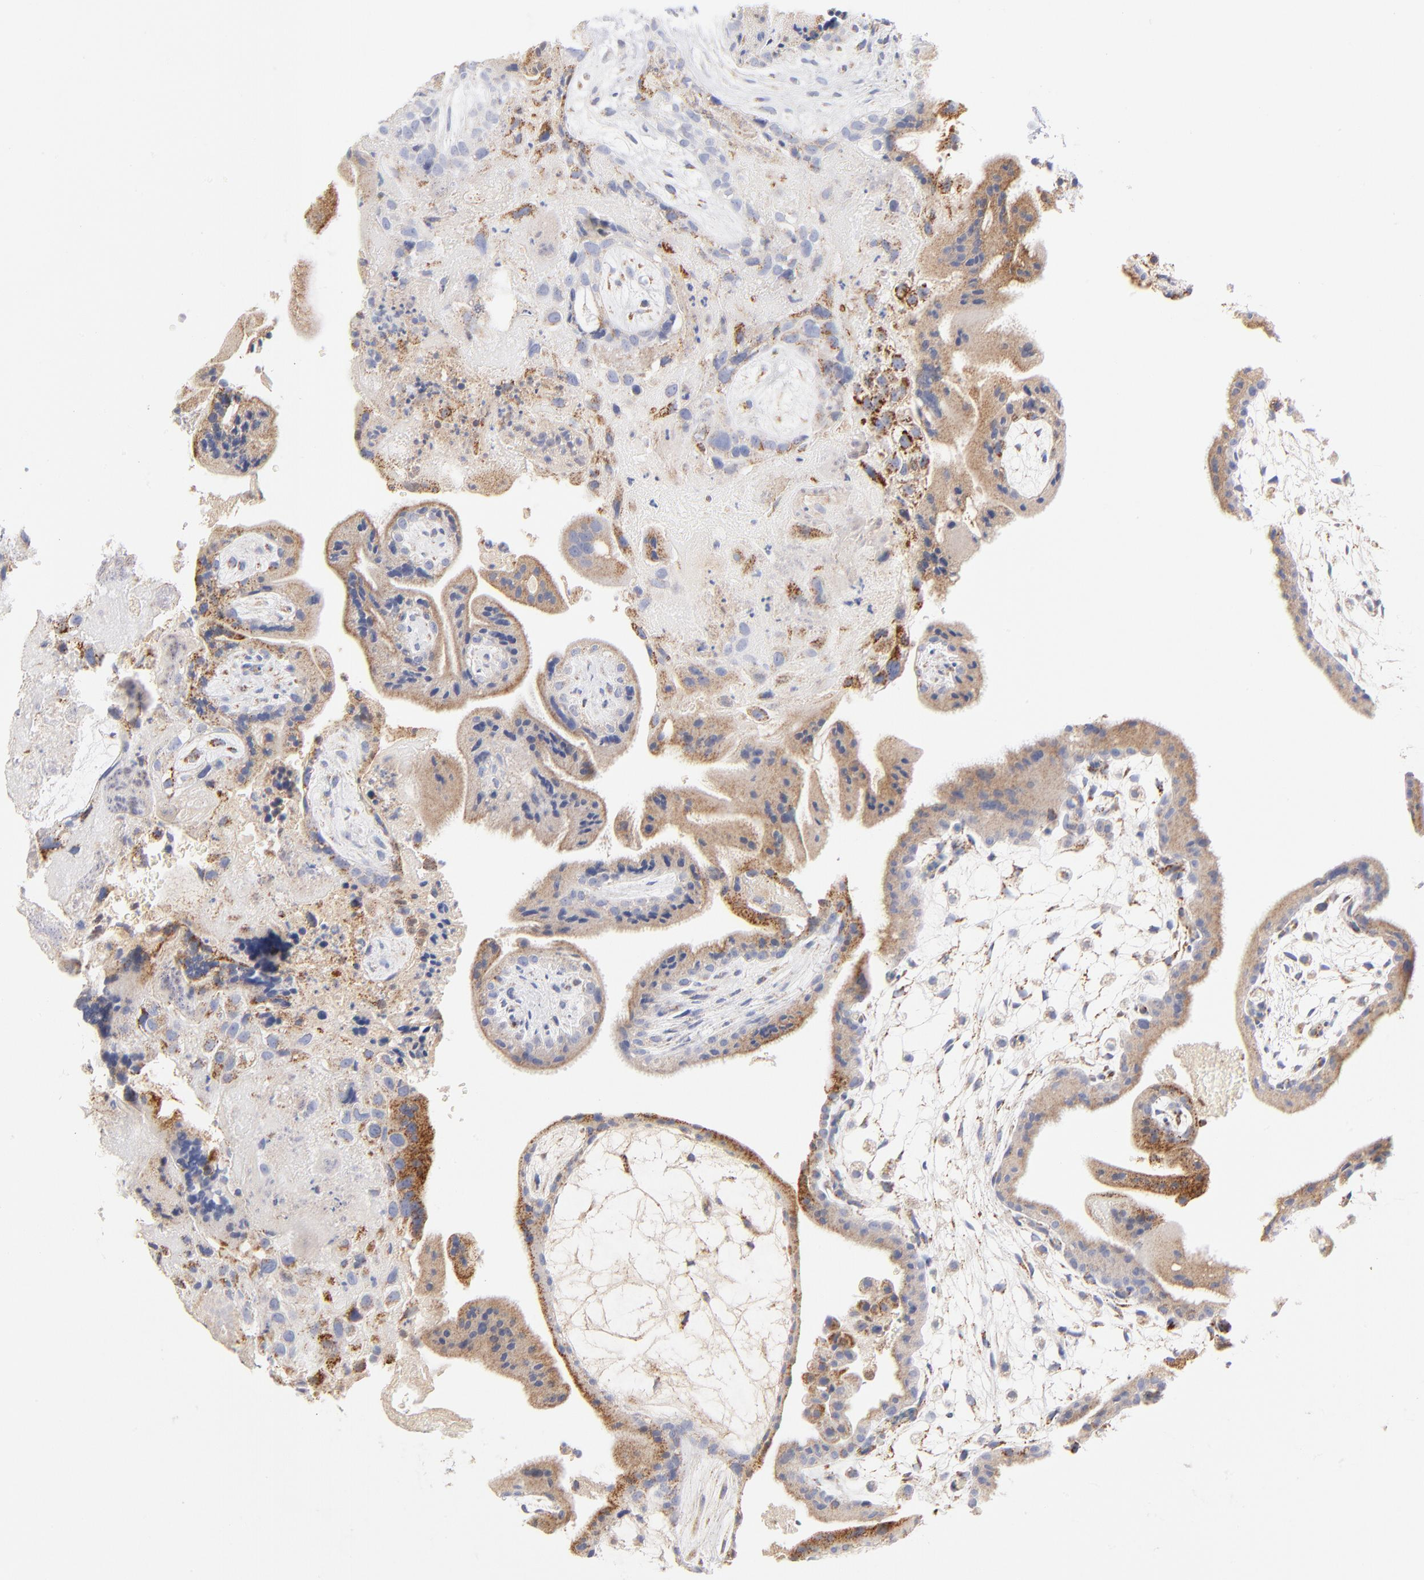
{"staining": {"intensity": "moderate", "quantity": ">75%", "location": "cytoplasmic/membranous"}, "tissue": "placenta", "cell_type": "Decidual cells", "image_type": "normal", "snomed": [{"axis": "morphology", "description": "Normal tissue, NOS"}, {"axis": "topography", "description": "Placenta"}], "caption": "Immunohistochemistry staining of unremarkable placenta, which exhibits medium levels of moderate cytoplasmic/membranous expression in approximately >75% of decidual cells indicating moderate cytoplasmic/membranous protein positivity. The staining was performed using DAB (brown) for protein detection and nuclei were counterstained in hematoxylin (blue).", "gene": "DLAT", "patient": {"sex": "female", "age": 35}}